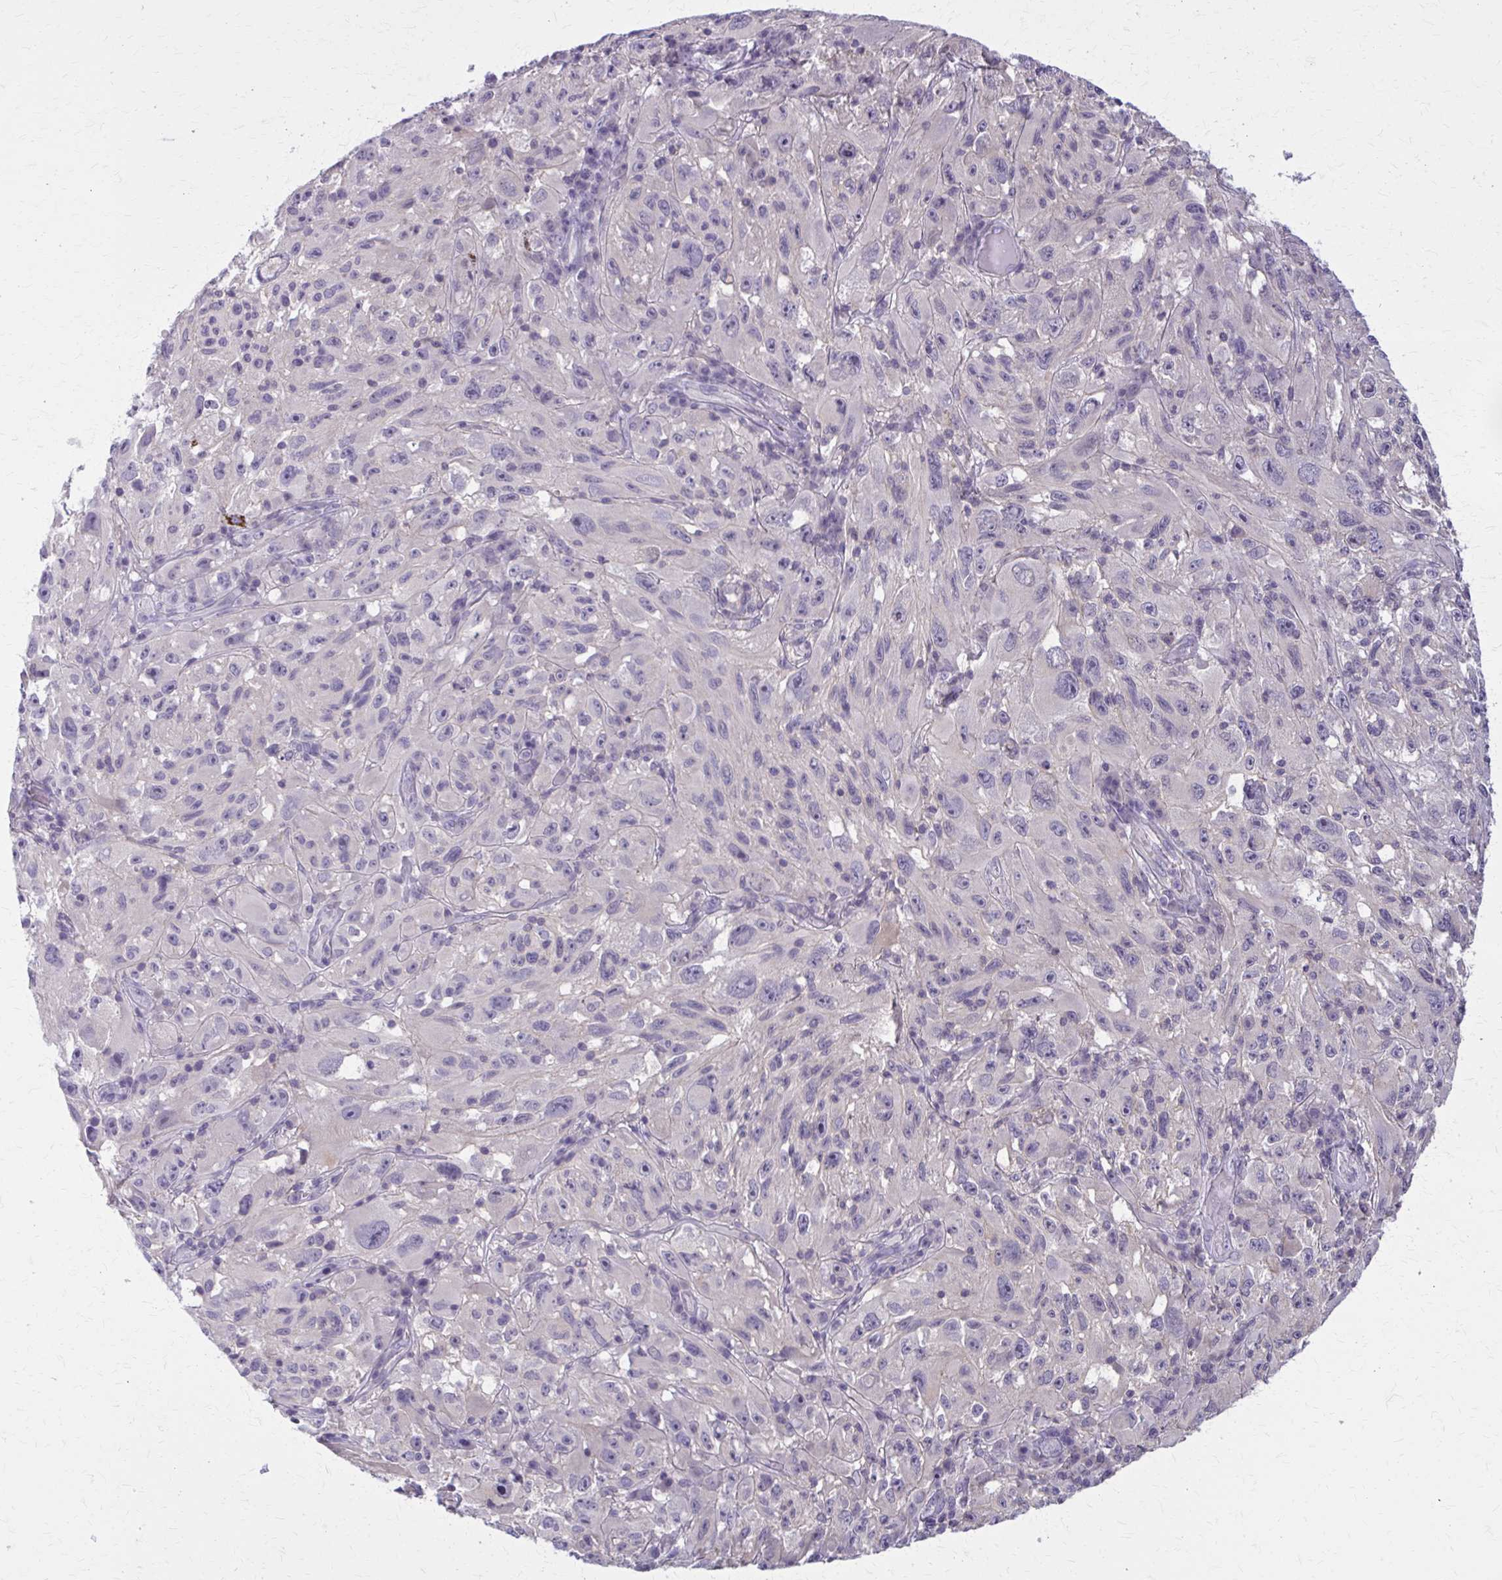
{"staining": {"intensity": "negative", "quantity": "none", "location": "none"}, "tissue": "melanoma", "cell_type": "Tumor cells", "image_type": "cancer", "snomed": [{"axis": "morphology", "description": "Malignant melanoma, NOS"}, {"axis": "topography", "description": "Skin"}], "caption": "The histopathology image reveals no staining of tumor cells in melanoma.", "gene": "OR4A47", "patient": {"sex": "female", "age": 71}}